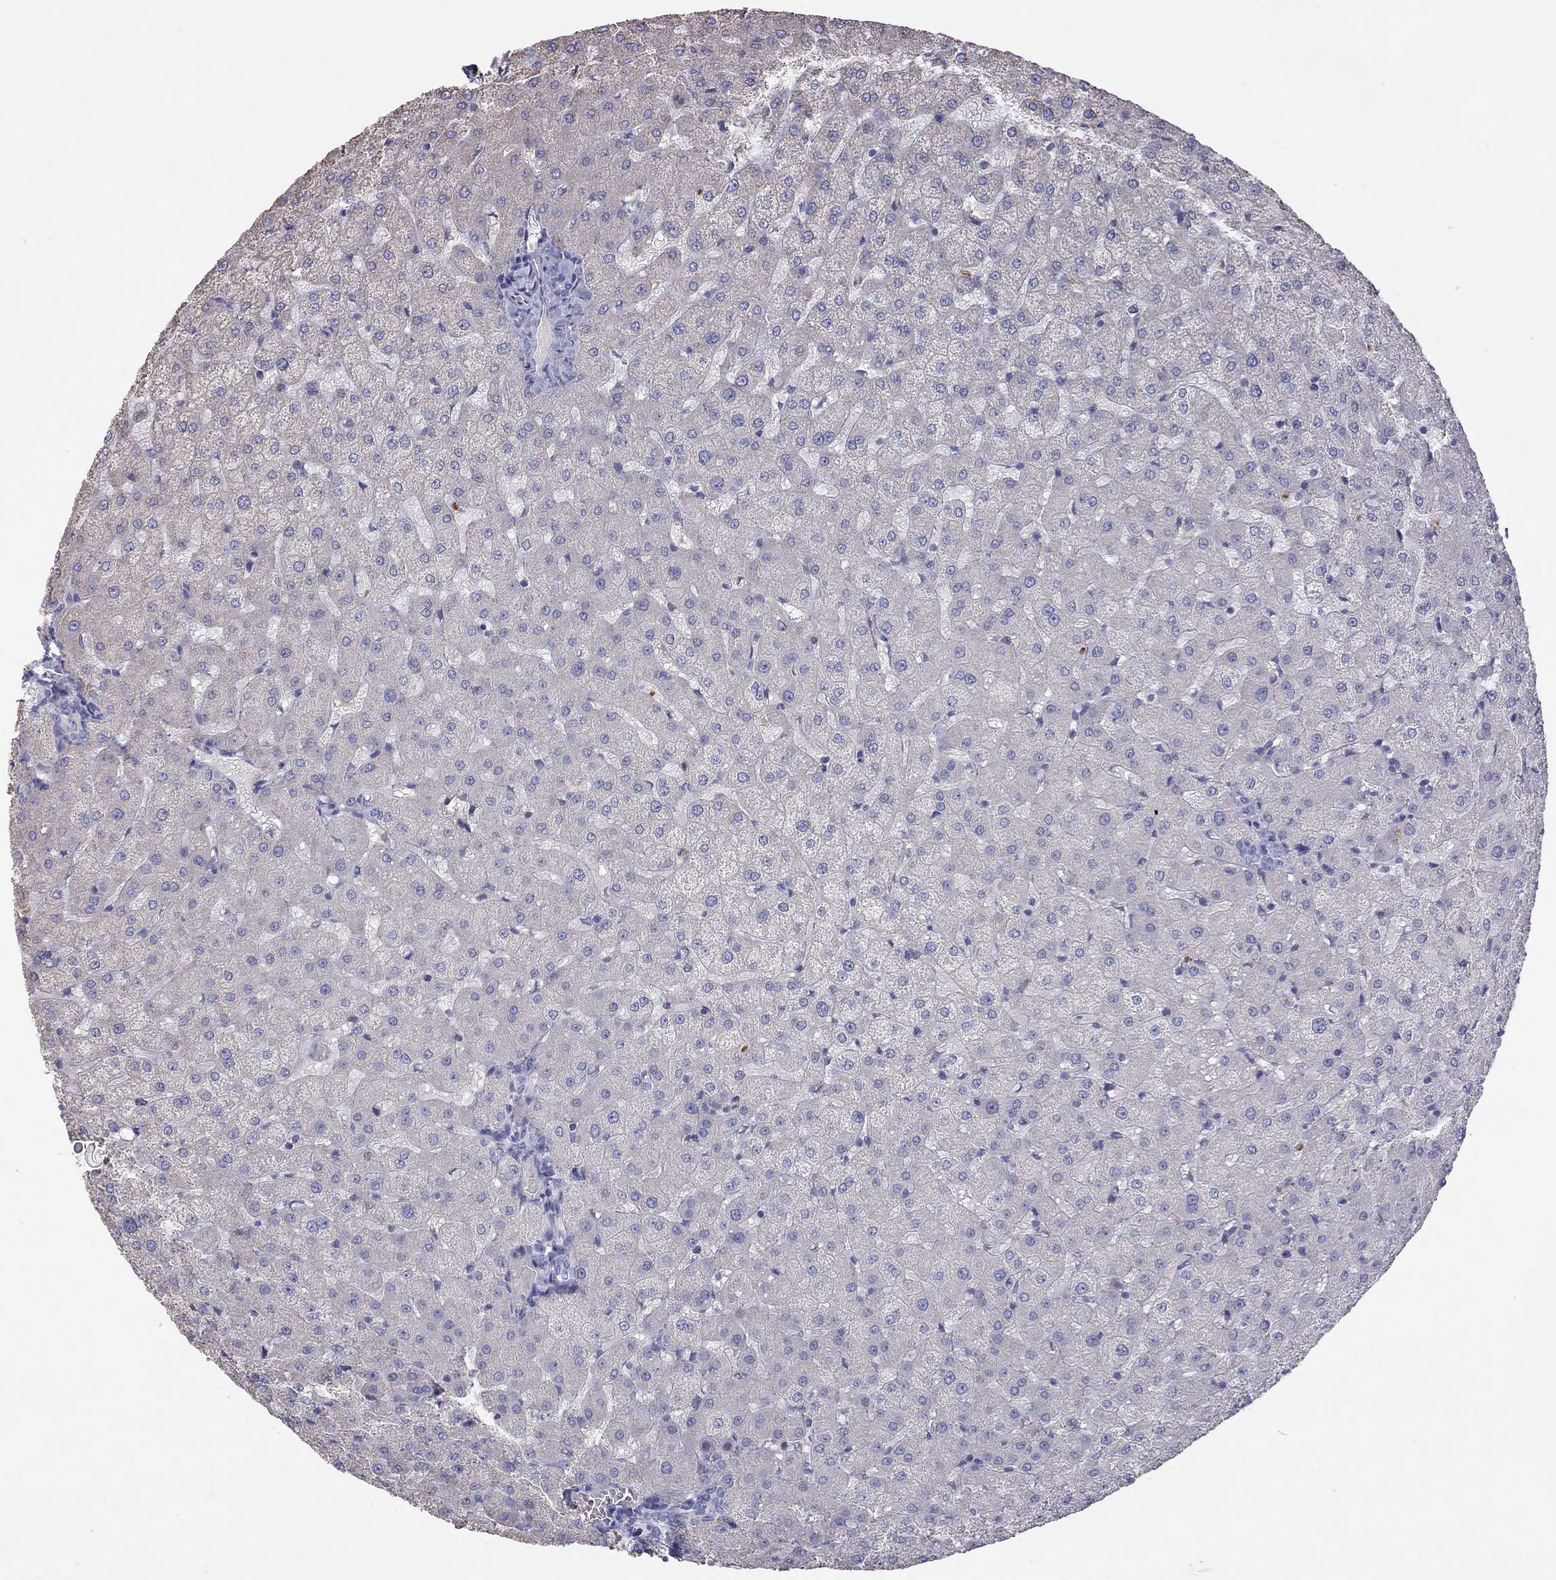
{"staining": {"intensity": "negative", "quantity": "none", "location": "none"}, "tissue": "liver", "cell_type": "Cholangiocytes", "image_type": "normal", "snomed": [{"axis": "morphology", "description": "Normal tissue, NOS"}, {"axis": "topography", "description": "Liver"}], "caption": "IHC image of normal human liver stained for a protein (brown), which reveals no positivity in cholangiocytes. Nuclei are stained in blue.", "gene": "TDRD6", "patient": {"sex": "female", "age": 50}}